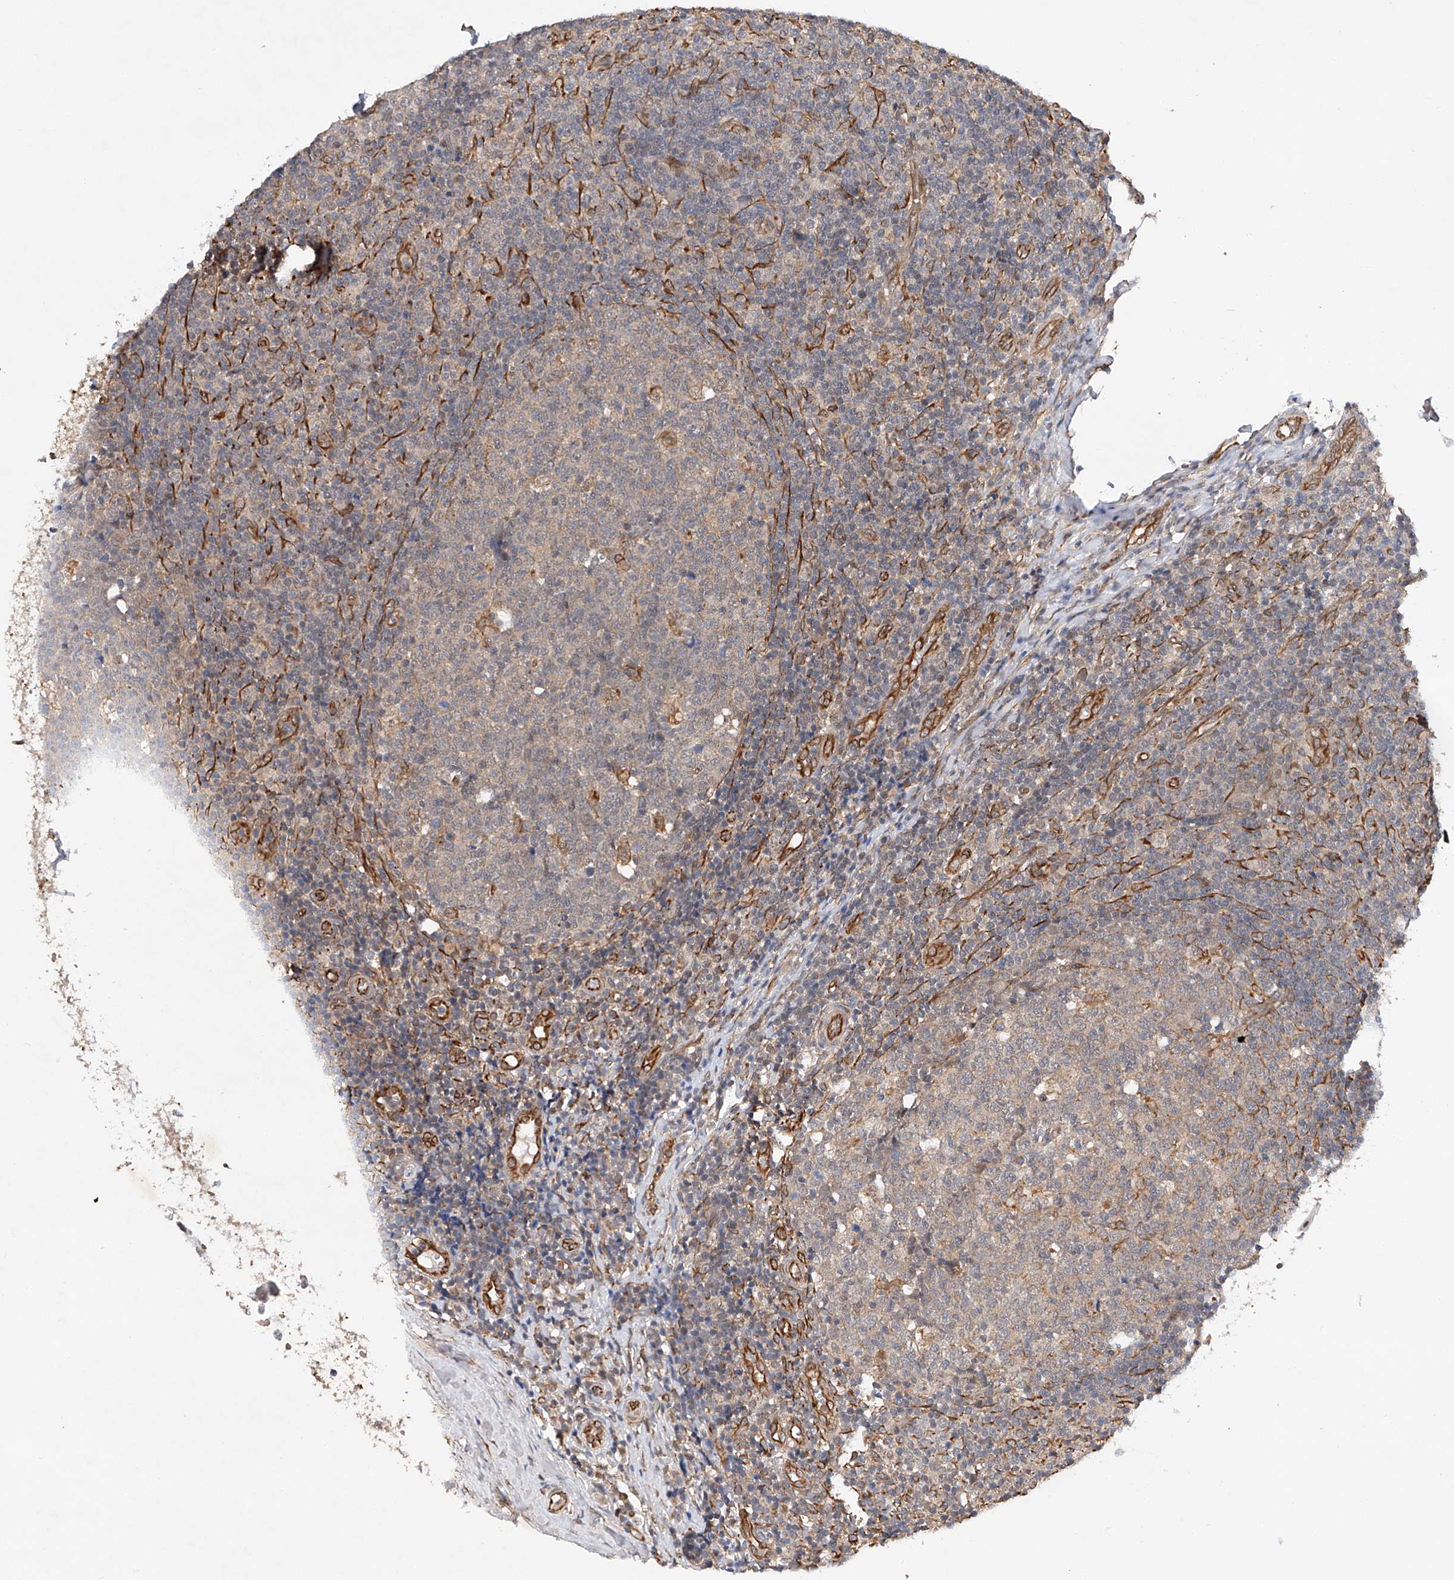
{"staining": {"intensity": "weak", "quantity": "<25%", "location": "cytoplasmic/membranous"}, "tissue": "tonsil", "cell_type": "Germinal center cells", "image_type": "normal", "snomed": [{"axis": "morphology", "description": "Normal tissue, NOS"}, {"axis": "topography", "description": "Tonsil"}], "caption": "This histopathology image is of unremarkable tonsil stained with immunohistochemistry (IHC) to label a protein in brown with the nuclei are counter-stained blue. There is no expression in germinal center cells.", "gene": "AMD1", "patient": {"sex": "female", "age": 19}}